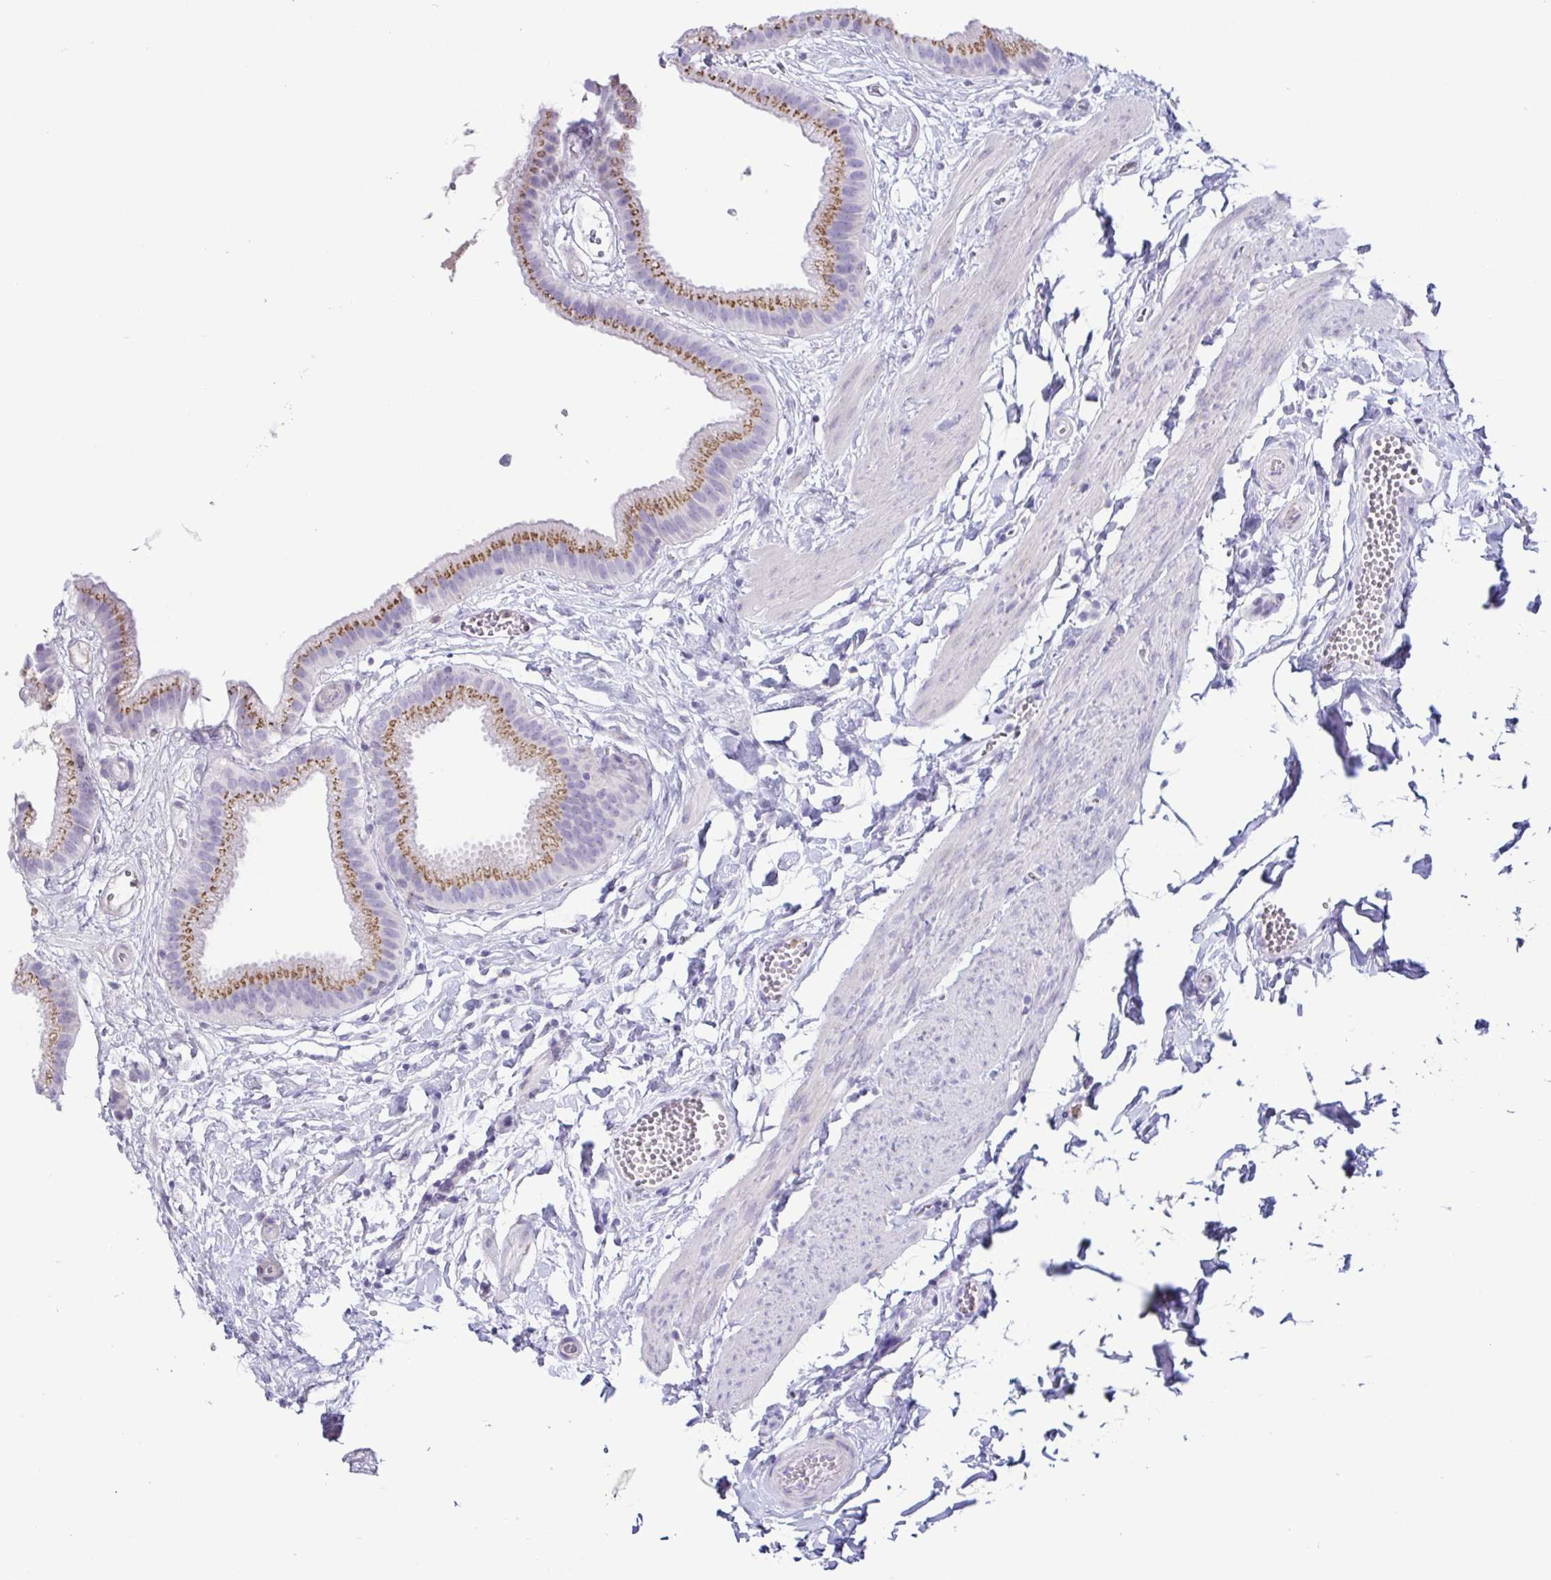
{"staining": {"intensity": "moderate", "quantity": ">75%", "location": "cytoplasmic/membranous"}, "tissue": "gallbladder", "cell_type": "Glandular cells", "image_type": "normal", "snomed": [{"axis": "morphology", "description": "Normal tissue, NOS"}, {"axis": "topography", "description": "Gallbladder"}], "caption": "Moderate cytoplasmic/membranous expression is seen in approximately >75% of glandular cells in benign gallbladder.", "gene": "AZU1", "patient": {"sex": "female", "age": 63}}